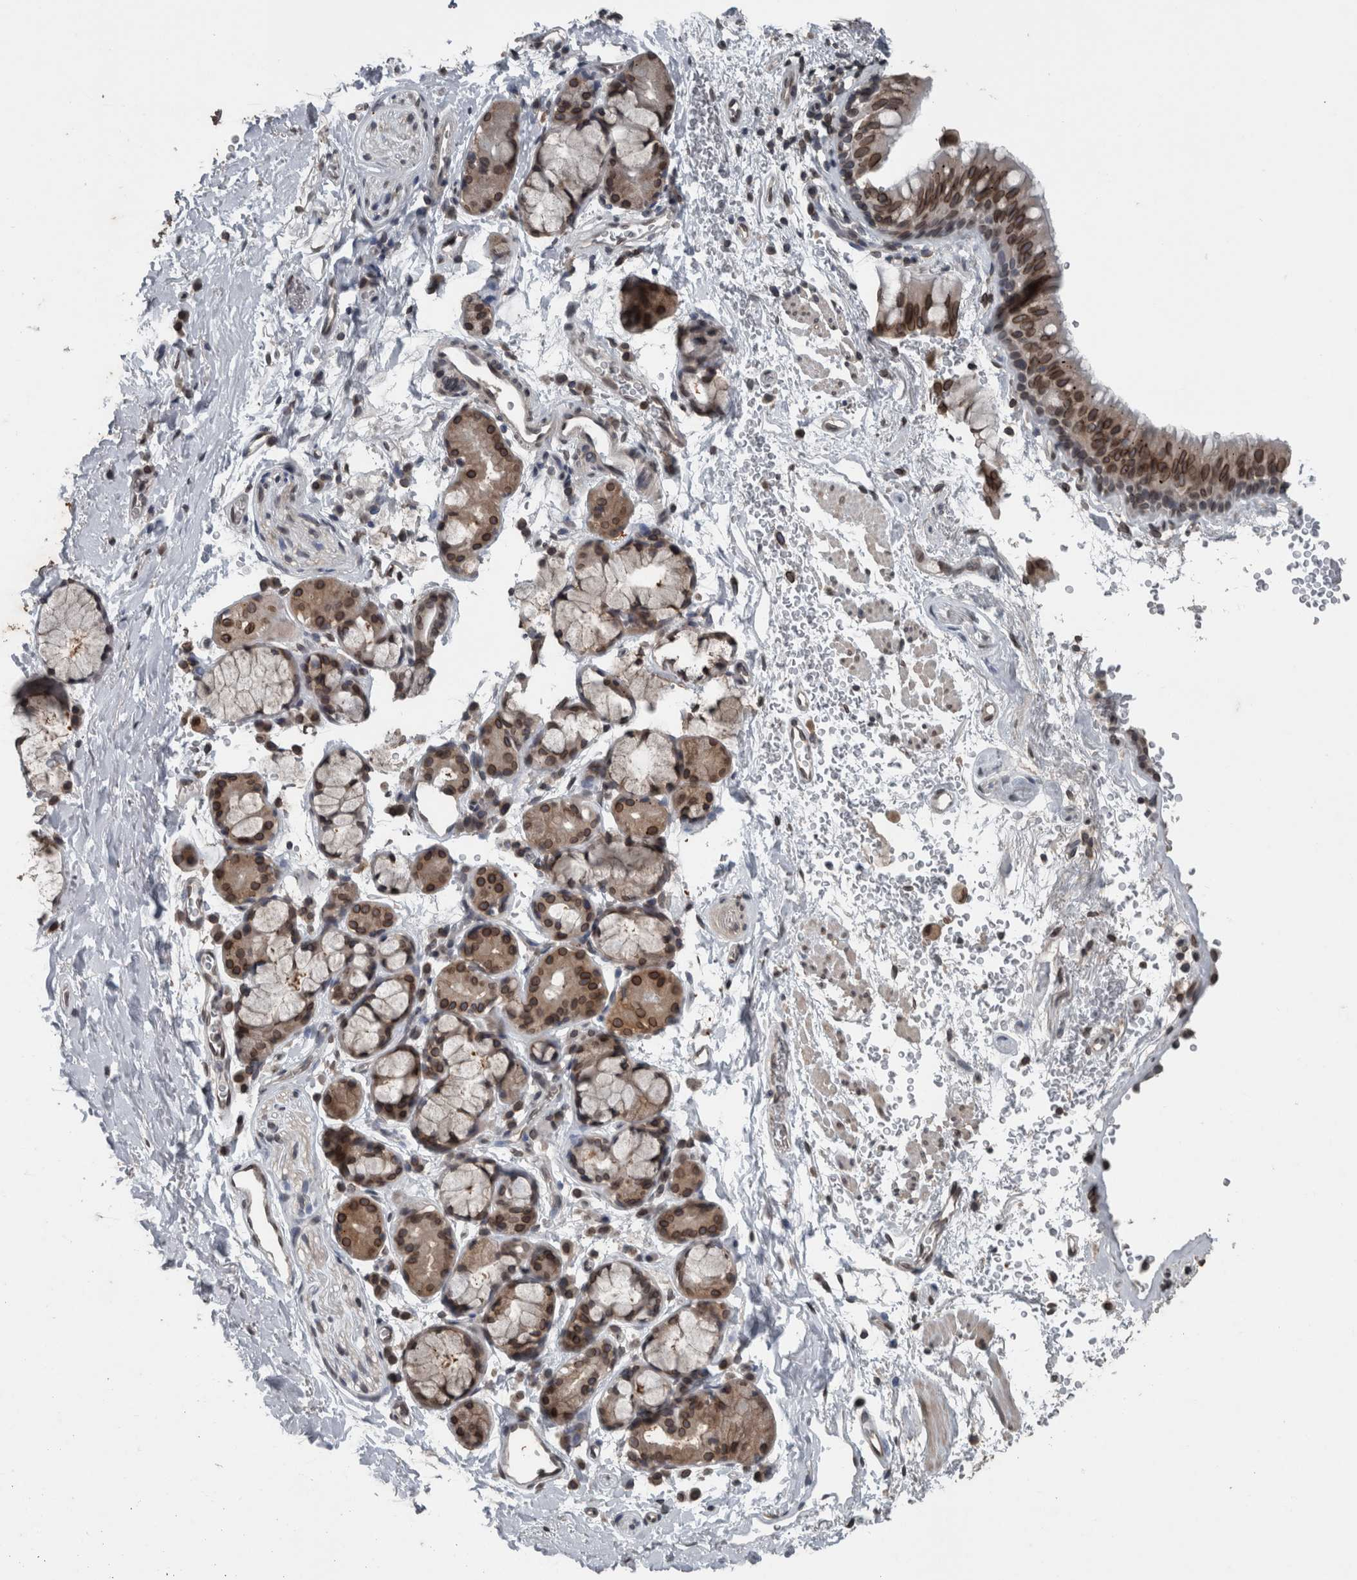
{"staining": {"intensity": "strong", "quantity": "25%-75%", "location": "cytoplasmic/membranous,nuclear"}, "tissue": "bronchus", "cell_type": "Respiratory epithelial cells", "image_type": "normal", "snomed": [{"axis": "morphology", "description": "Normal tissue, NOS"}, {"axis": "topography", "description": "Cartilage tissue"}, {"axis": "topography", "description": "Bronchus"}], "caption": "Protein staining demonstrates strong cytoplasmic/membranous,nuclear expression in approximately 25%-75% of respiratory epithelial cells in normal bronchus.", "gene": "RANBP2", "patient": {"sex": "female", "age": 53}}